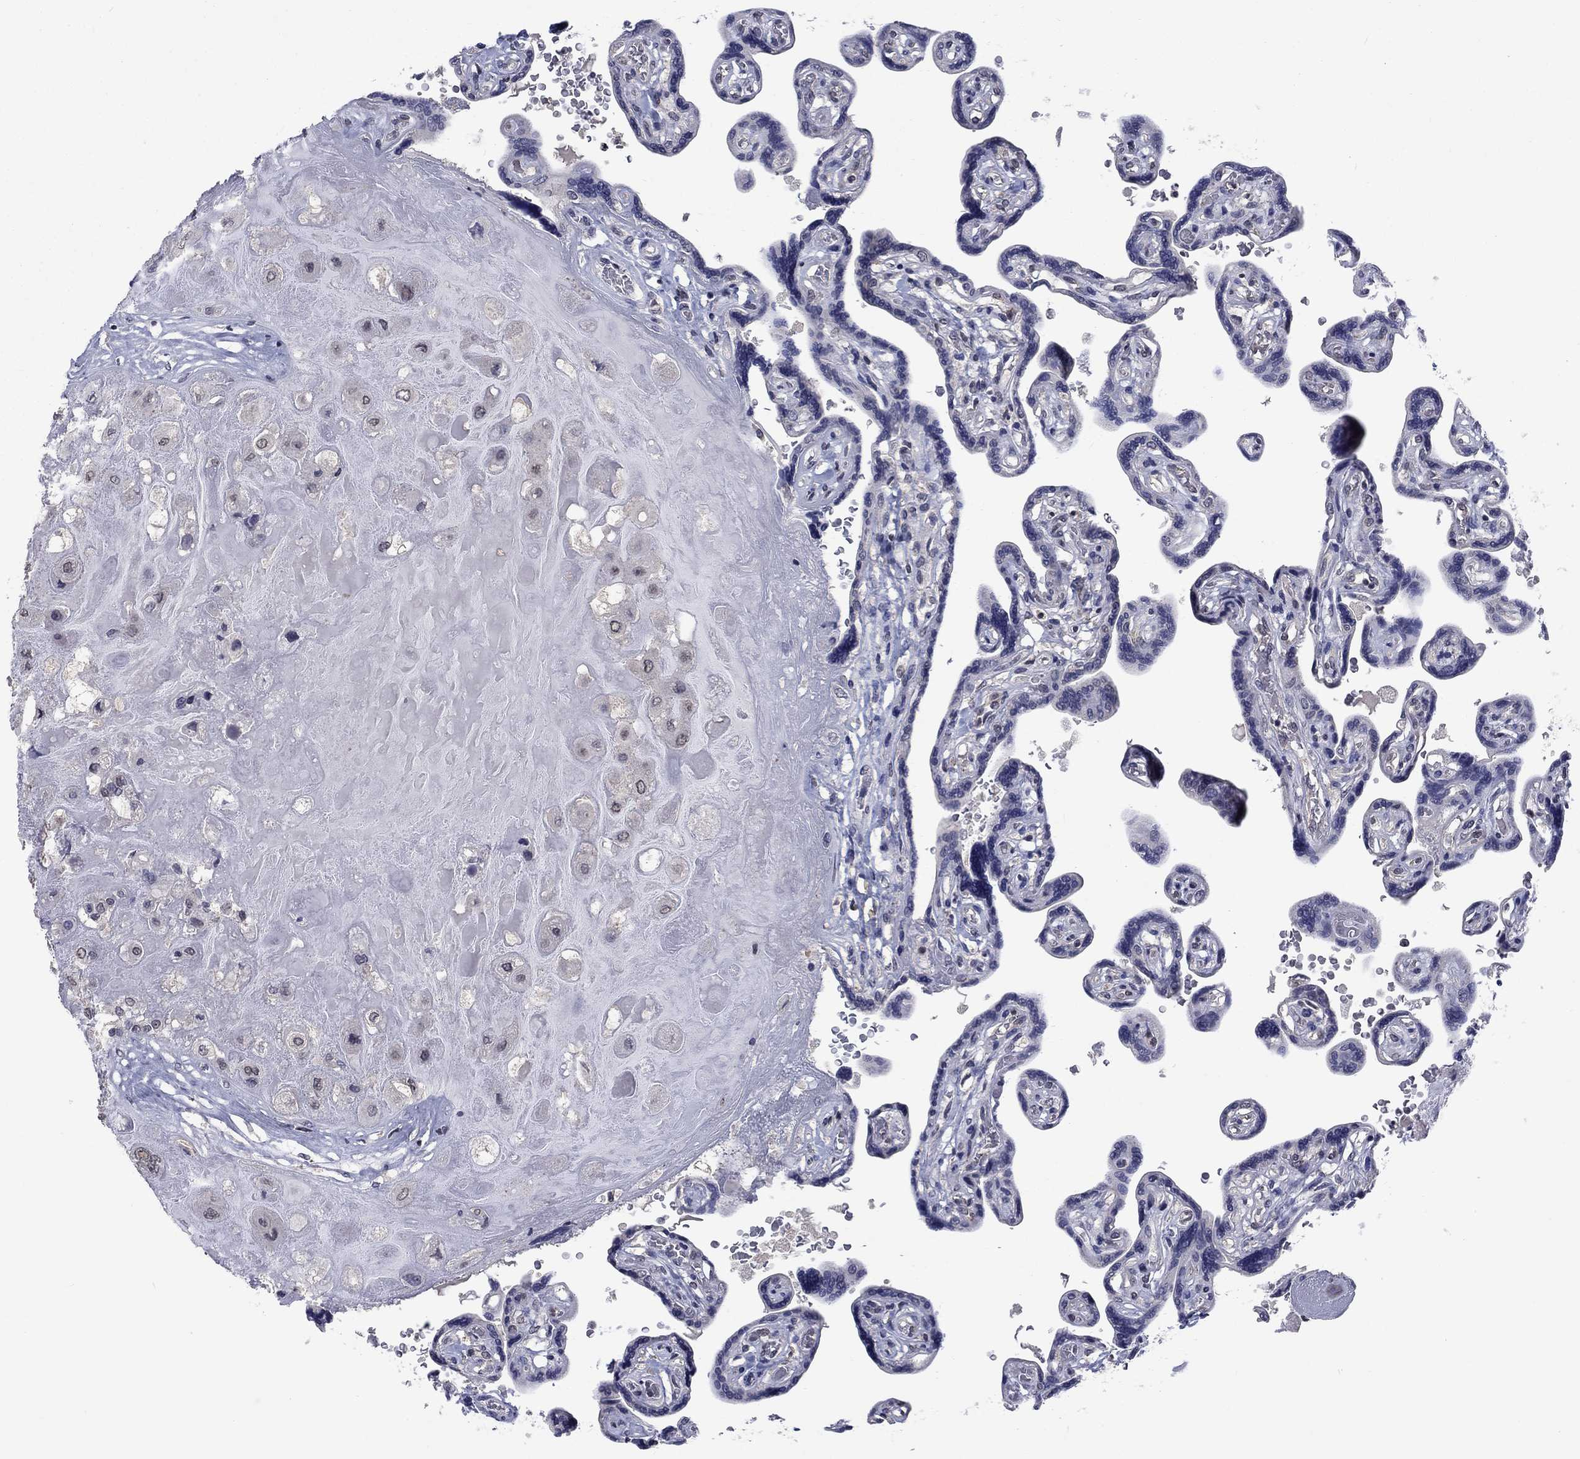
{"staining": {"intensity": "weak", "quantity": "<25%", "location": "cytoplasmic/membranous"}, "tissue": "placenta", "cell_type": "Decidual cells", "image_type": "normal", "snomed": [{"axis": "morphology", "description": "Normal tissue, NOS"}, {"axis": "topography", "description": "Placenta"}], "caption": "There is no significant staining in decidual cells of placenta. (Brightfield microscopy of DAB (3,3'-diaminobenzidine) immunohistochemistry at high magnification).", "gene": "SPATA33", "patient": {"sex": "female", "age": 32}}